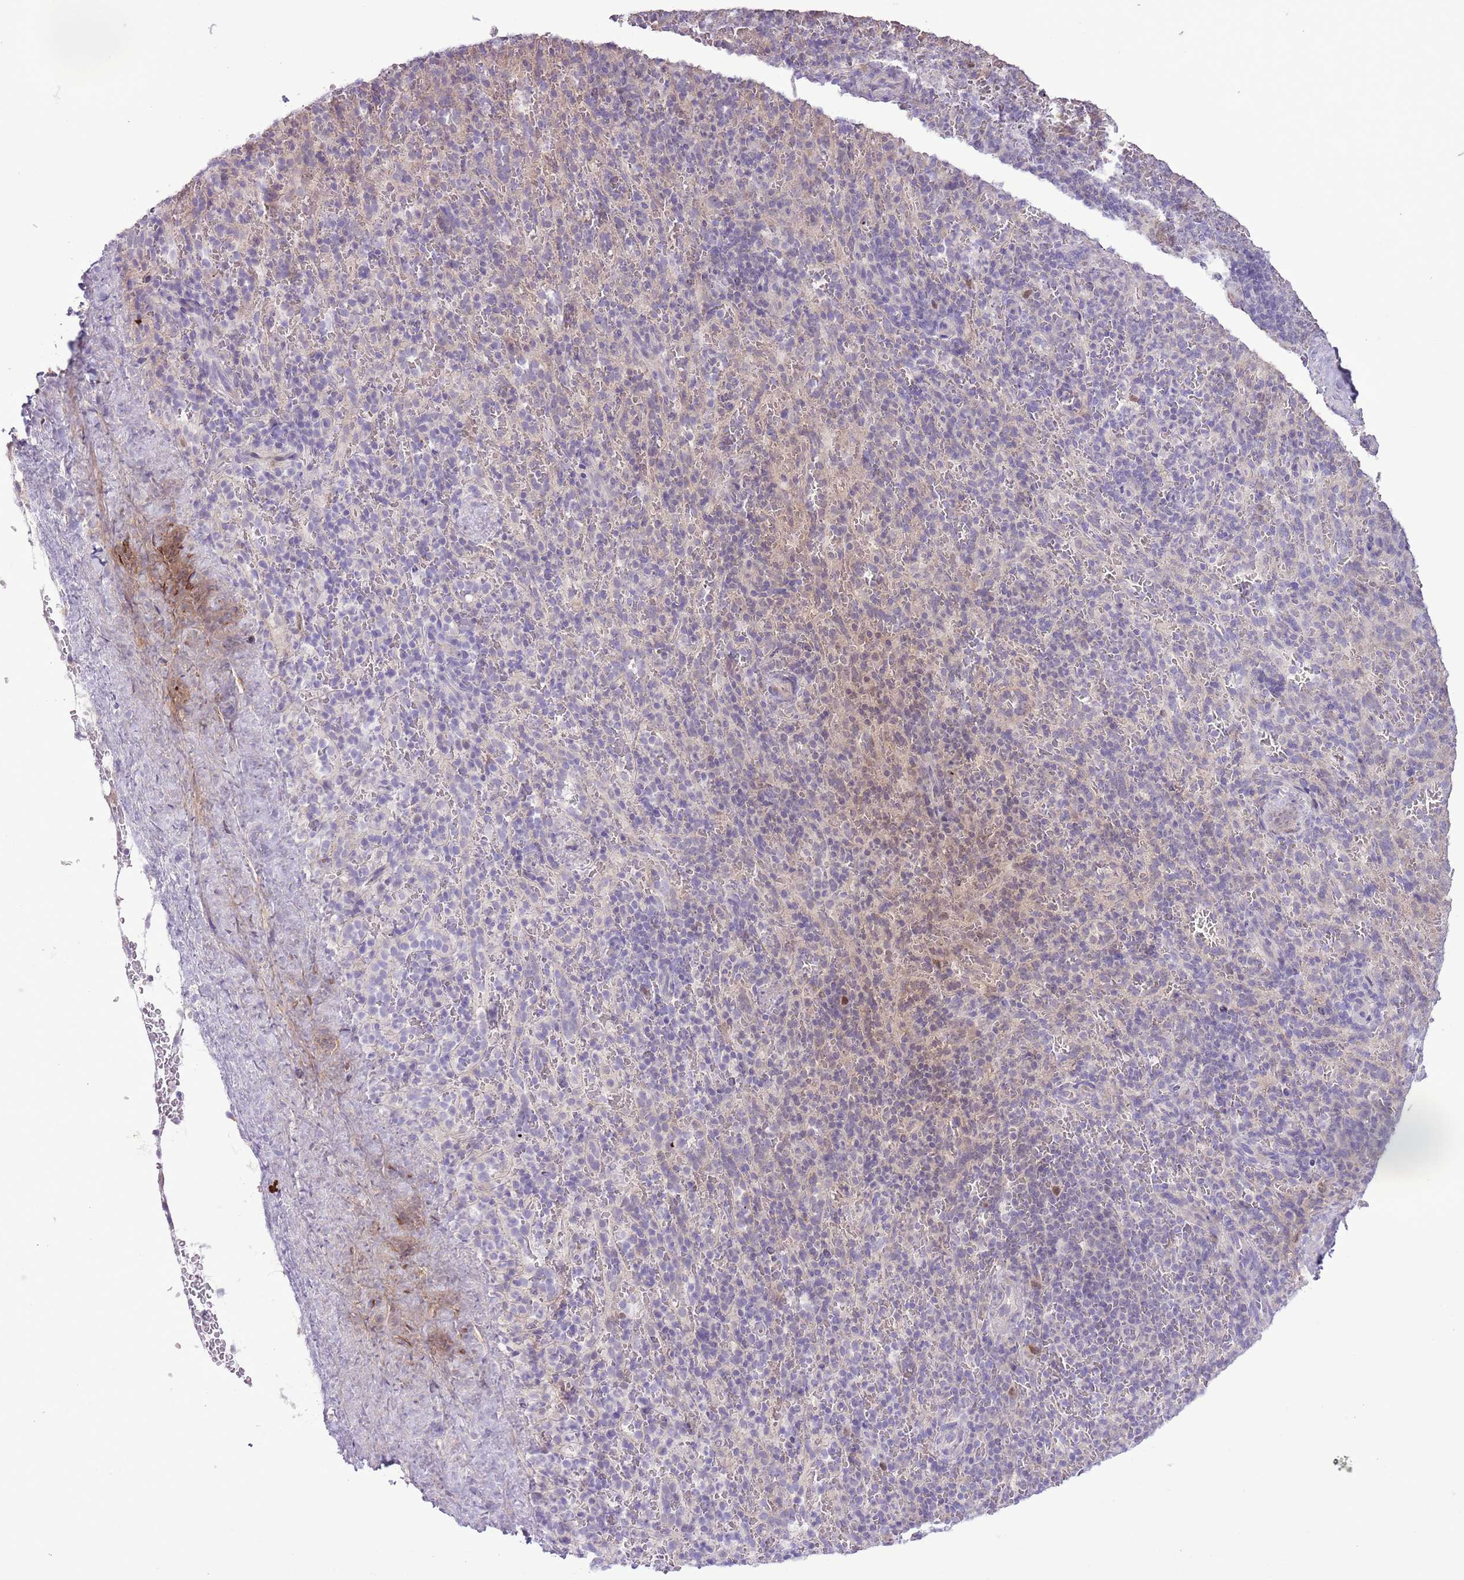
{"staining": {"intensity": "negative", "quantity": "none", "location": "none"}, "tissue": "spleen", "cell_type": "Cells in red pulp", "image_type": "normal", "snomed": [{"axis": "morphology", "description": "Normal tissue, NOS"}, {"axis": "topography", "description": "Spleen"}], "caption": "DAB (3,3'-diaminobenzidine) immunohistochemical staining of unremarkable spleen exhibits no significant positivity in cells in red pulp.", "gene": "GMNN", "patient": {"sex": "female", "age": 21}}